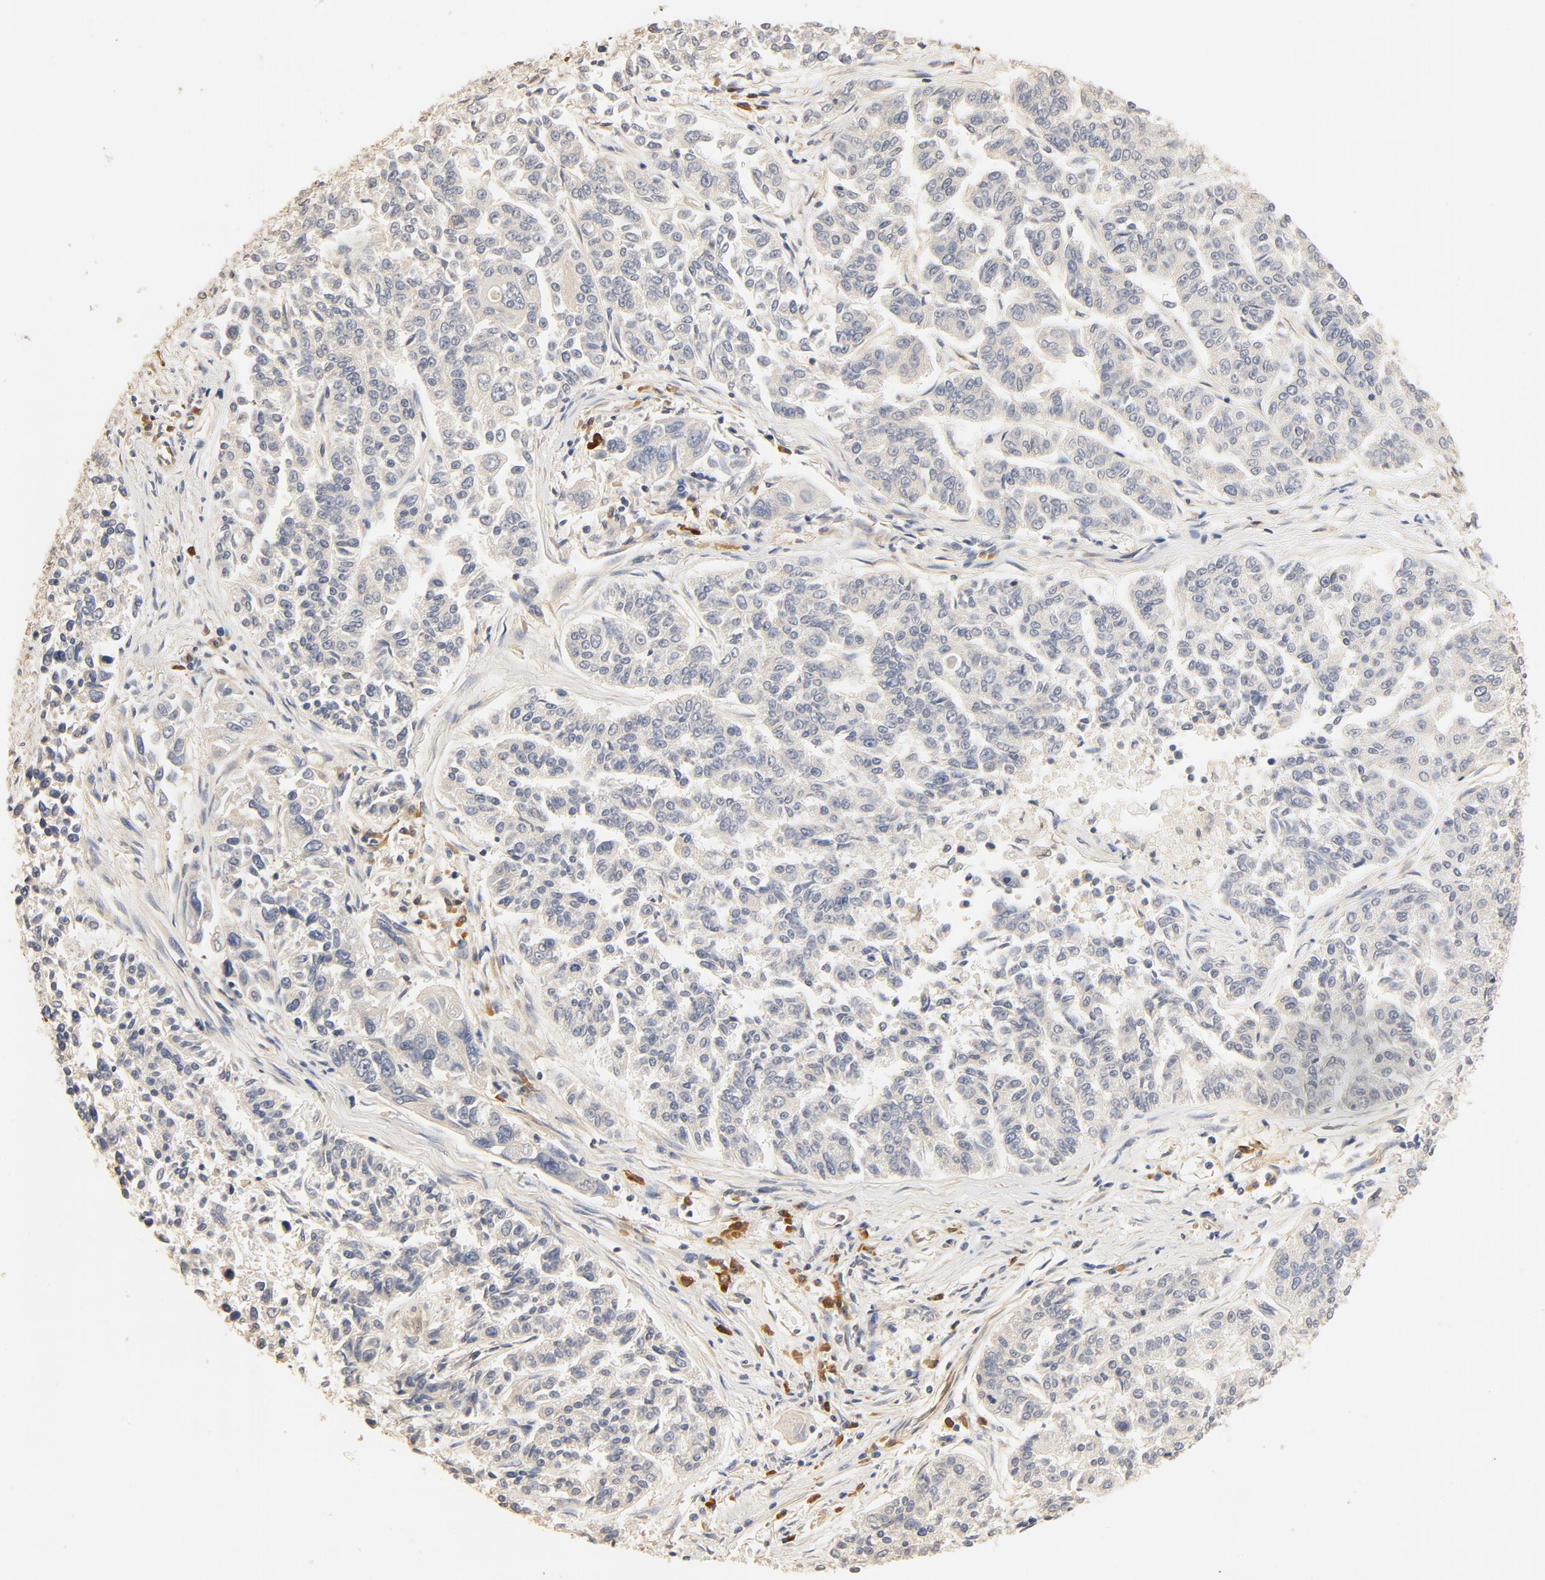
{"staining": {"intensity": "negative", "quantity": "none", "location": "none"}, "tissue": "lung cancer", "cell_type": "Tumor cells", "image_type": "cancer", "snomed": [{"axis": "morphology", "description": "Adenocarcinoma, NOS"}, {"axis": "topography", "description": "Lung"}], "caption": "IHC of lung adenocarcinoma demonstrates no staining in tumor cells.", "gene": "UBE2J1", "patient": {"sex": "male", "age": 84}}